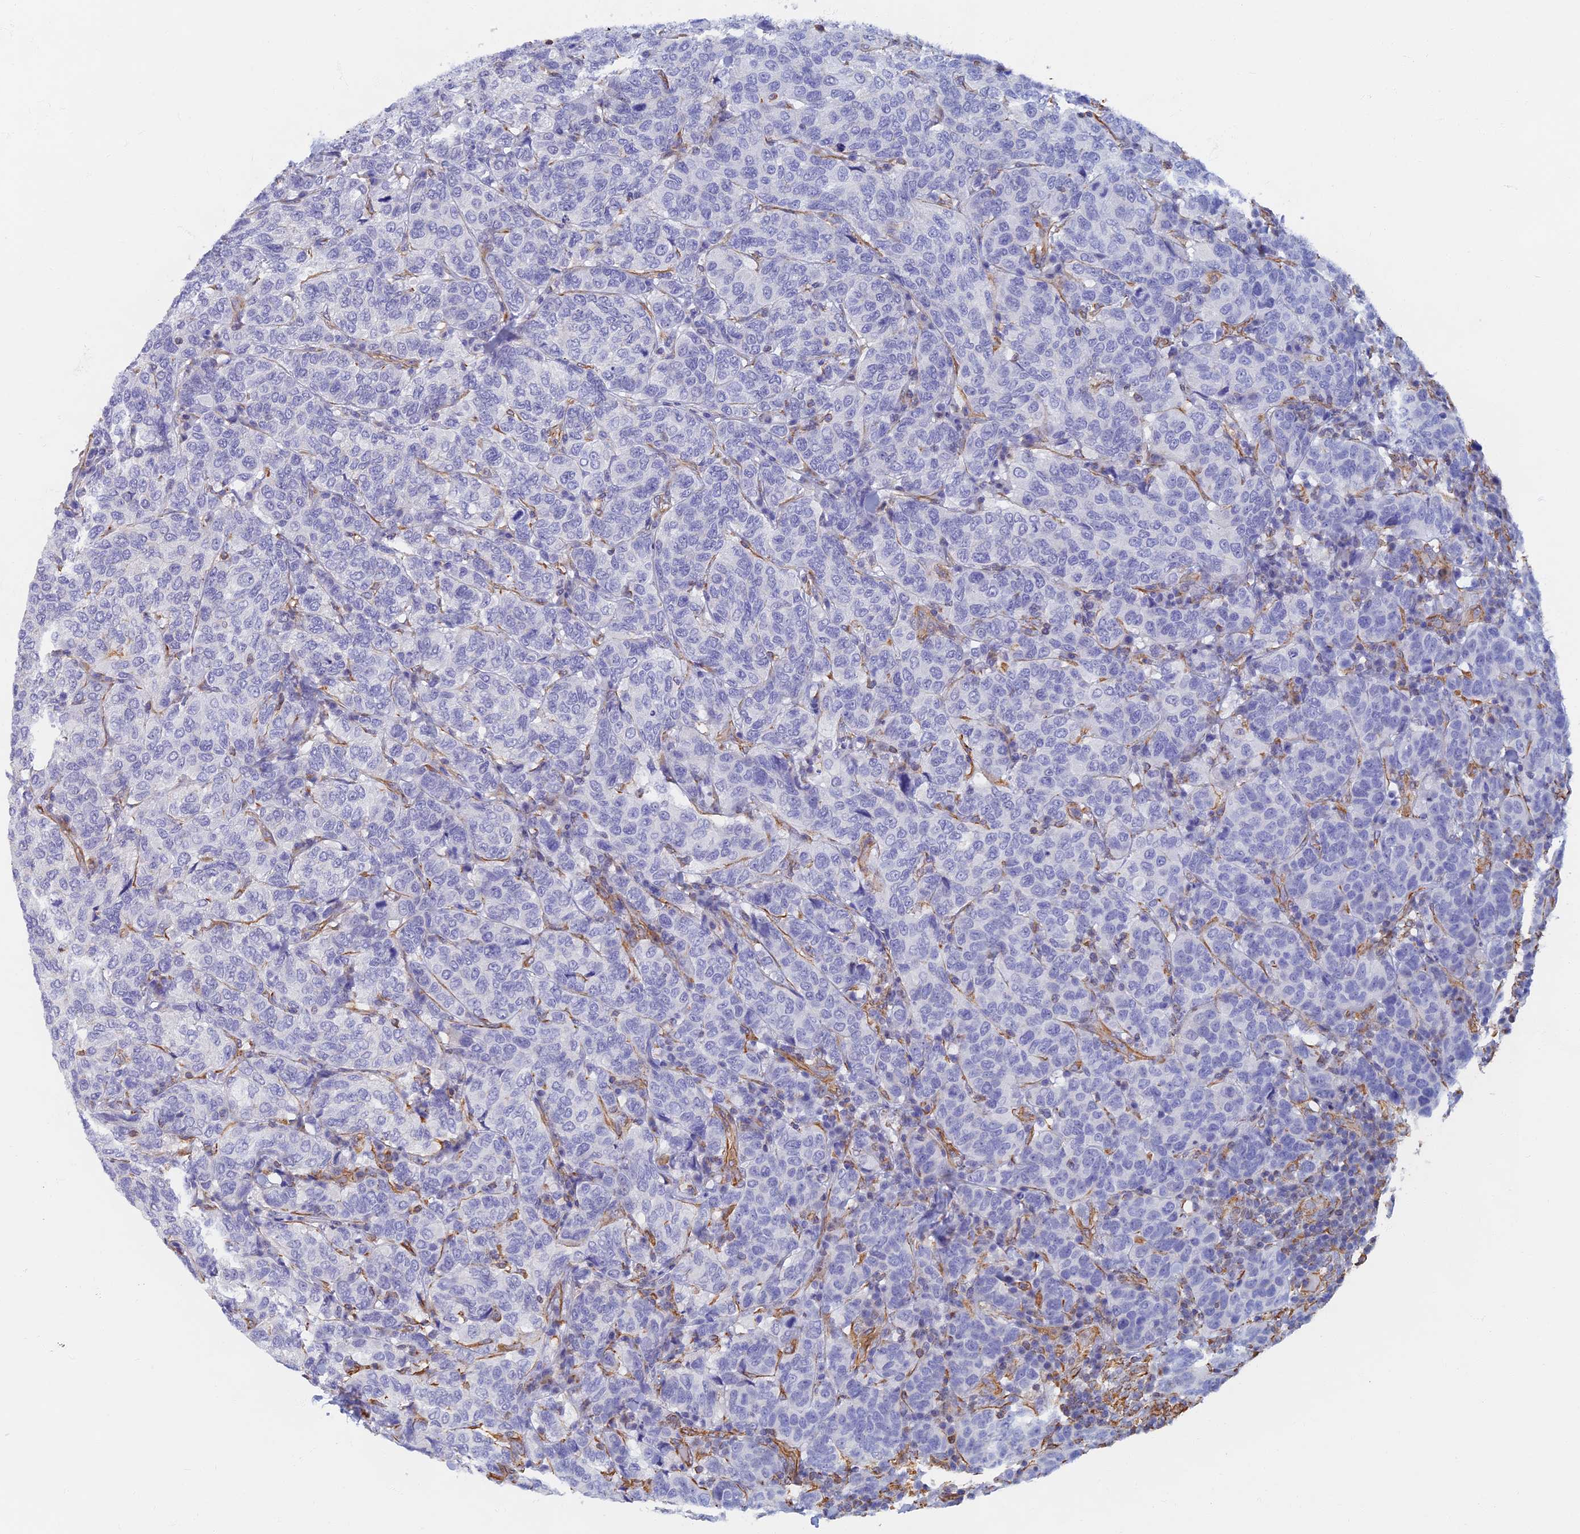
{"staining": {"intensity": "negative", "quantity": "none", "location": "none"}, "tissue": "breast cancer", "cell_type": "Tumor cells", "image_type": "cancer", "snomed": [{"axis": "morphology", "description": "Duct carcinoma"}, {"axis": "topography", "description": "Breast"}], "caption": "This is an immunohistochemistry micrograph of human intraductal carcinoma (breast). There is no staining in tumor cells.", "gene": "RMC1", "patient": {"sex": "female", "age": 55}}